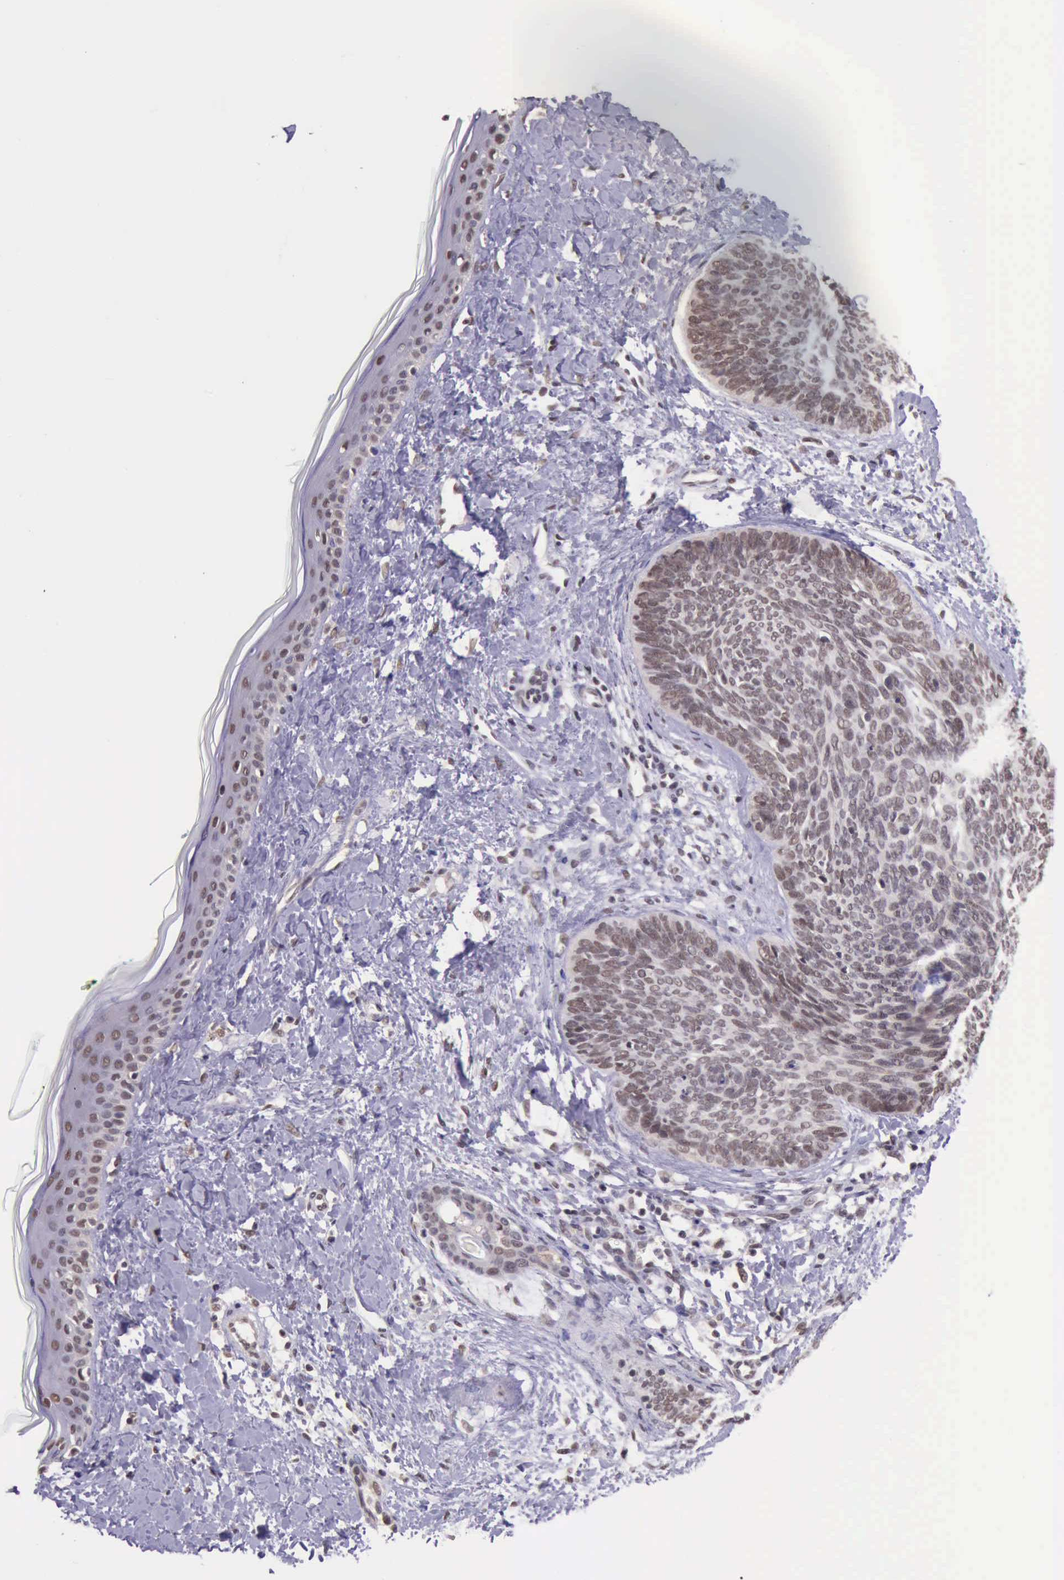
{"staining": {"intensity": "moderate", "quantity": ">75%", "location": "nuclear"}, "tissue": "skin cancer", "cell_type": "Tumor cells", "image_type": "cancer", "snomed": [{"axis": "morphology", "description": "Basal cell carcinoma"}, {"axis": "topography", "description": "Skin"}], "caption": "Skin cancer stained with immunohistochemistry reveals moderate nuclear staining in approximately >75% of tumor cells. (brown staining indicates protein expression, while blue staining denotes nuclei).", "gene": "PRPF39", "patient": {"sex": "female", "age": 81}}